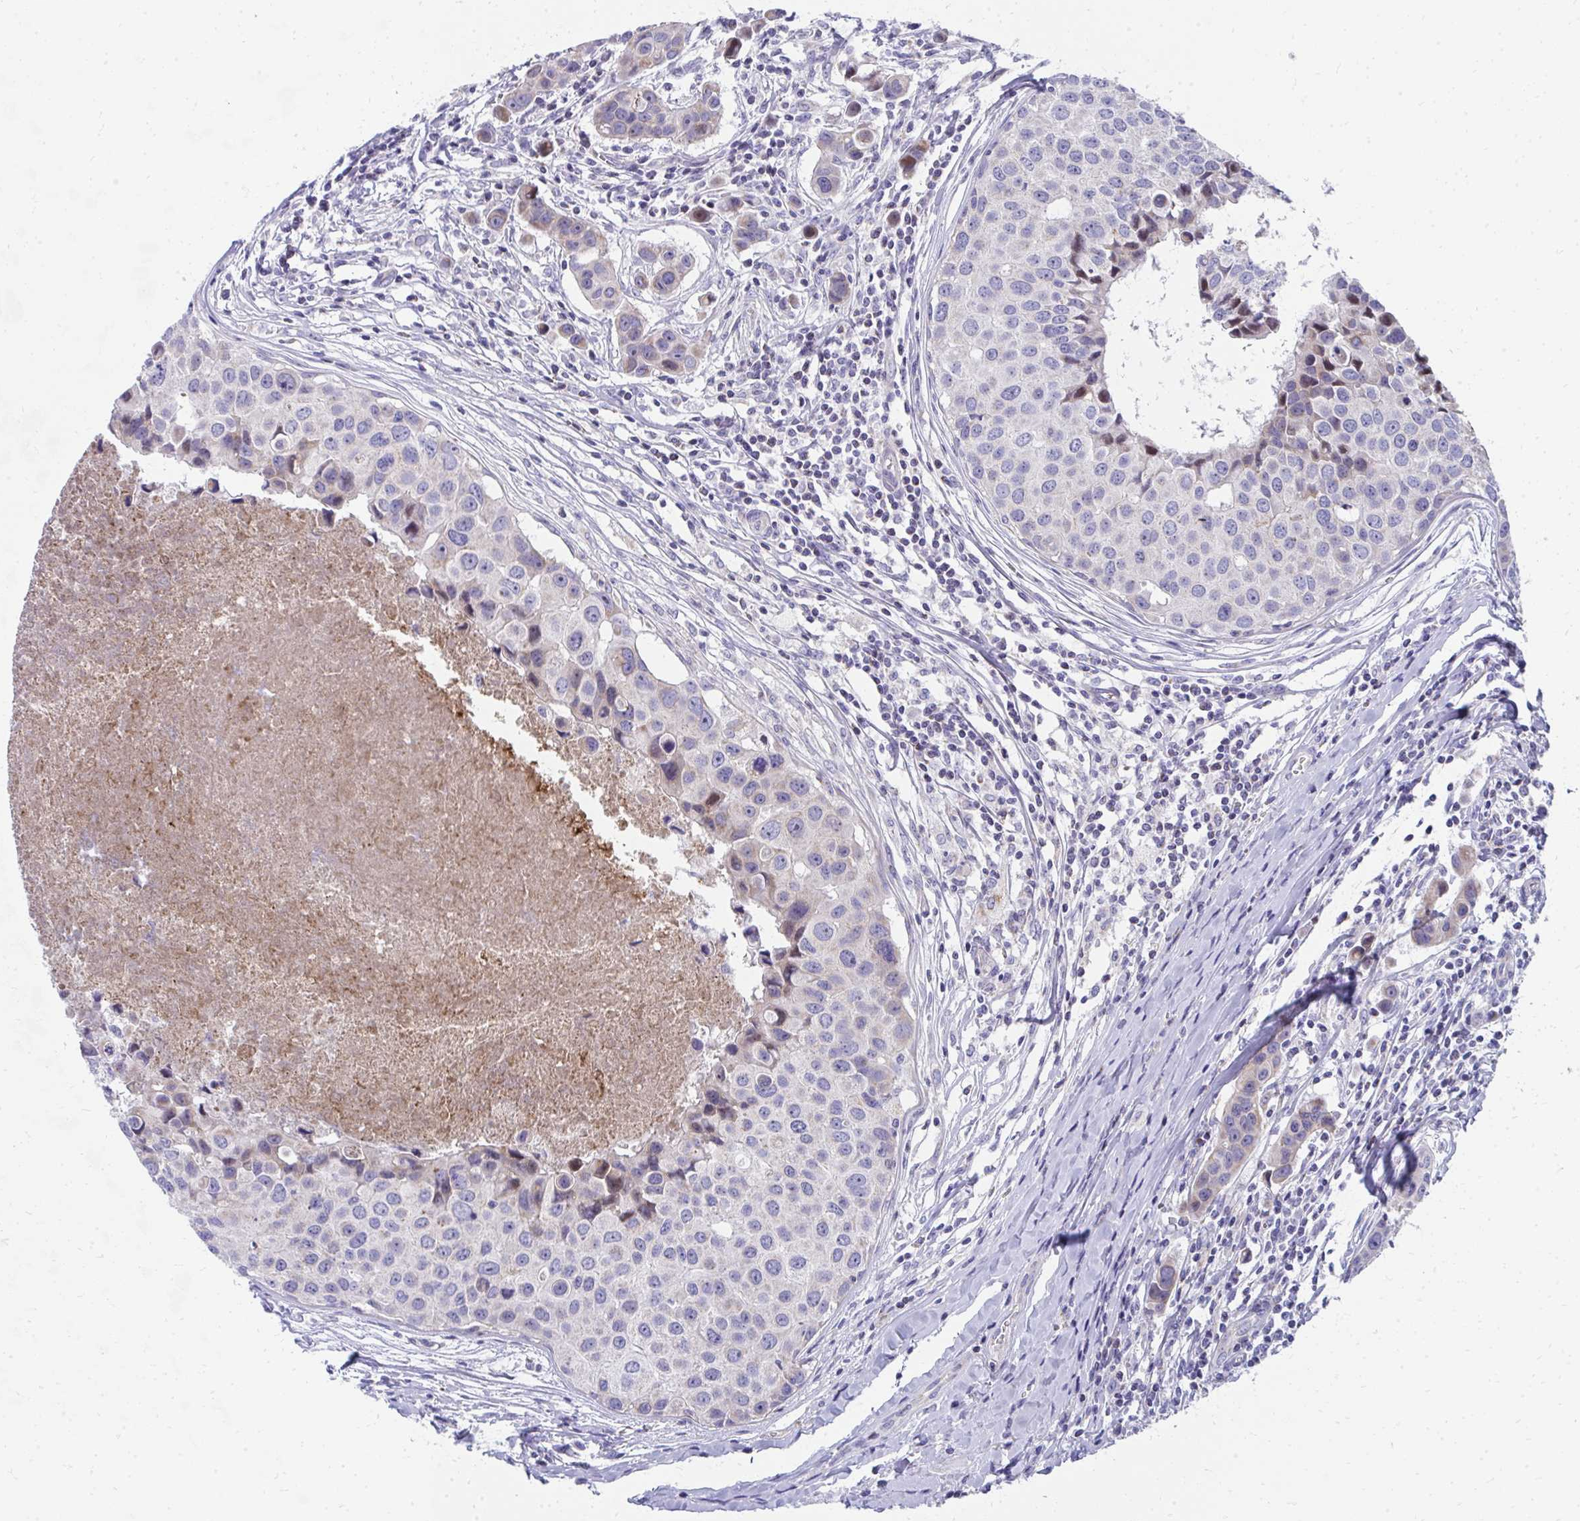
{"staining": {"intensity": "weak", "quantity": "<25%", "location": "cytoplasmic/membranous"}, "tissue": "breast cancer", "cell_type": "Tumor cells", "image_type": "cancer", "snomed": [{"axis": "morphology", "description": "Duct carcinoma"}, {"axis": "topography", "description": "Breast"}], "caption": "Immunohistochemistry photomicrograph of invasive ductal carcinoma (breast) stained for a protein (brown), which demonstrates no staining in tumor cells.", "gene": "IL37", "patient": {"sex": "female", "age": 24}}